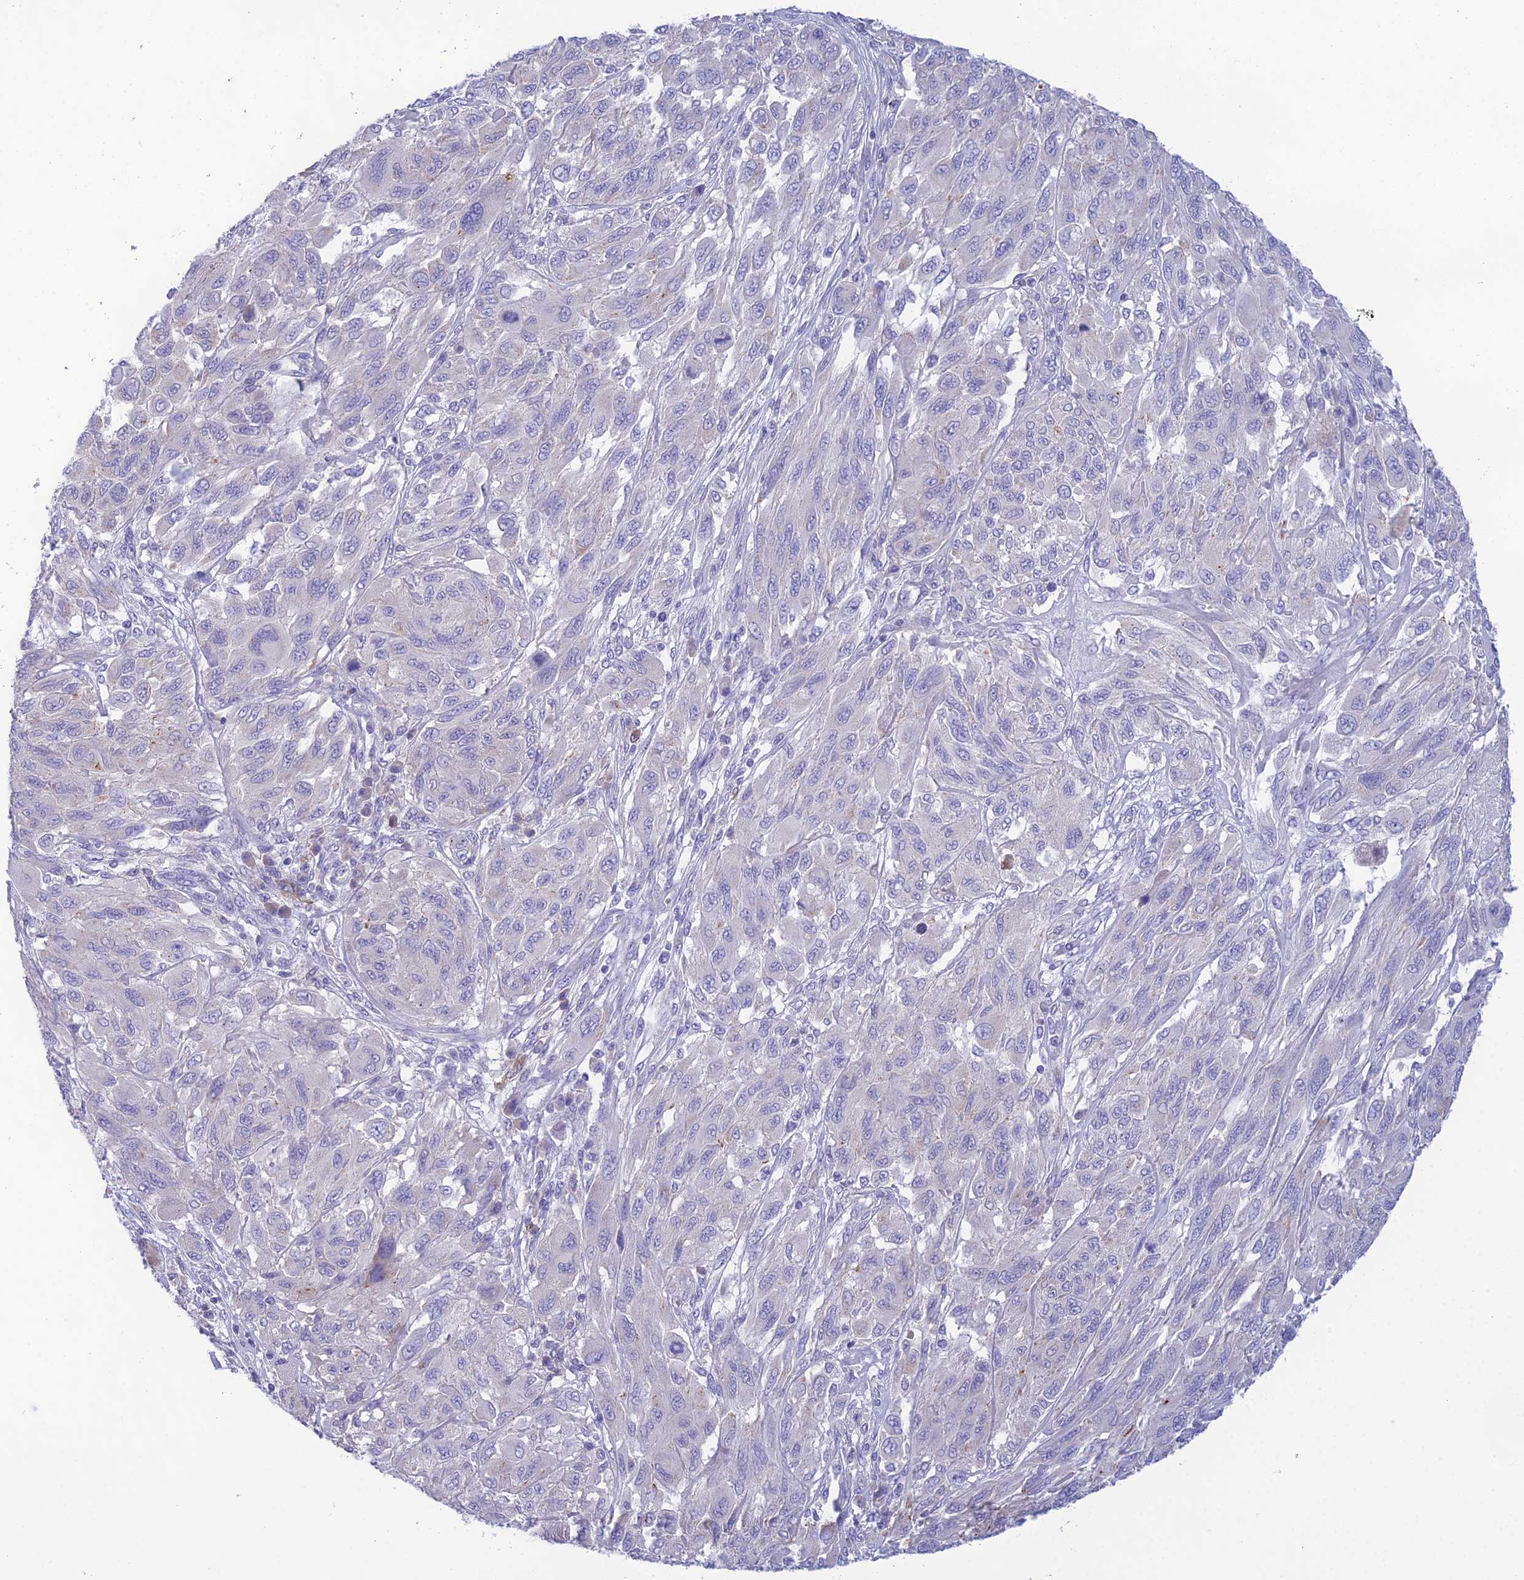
{"staining": {"intensity": "negative", "quantity": "none", "location": "none"}, "tissue": "melanoma", "cell_type": "Tumor cells", "image_type": "cancer", "snomed": [{"axis": "morphology", "description": "Malignant melanoma, NOS"}, {"axis": "topography", "description": "Skin"}], "caption": "A high-resolution histopathology image shows immunohistochemistry staining of melanoma, which demonstrates no significant positivity in tumor cells.", "gene": "KIAA0408", "patient": {"sex": "female", "age": 91}}